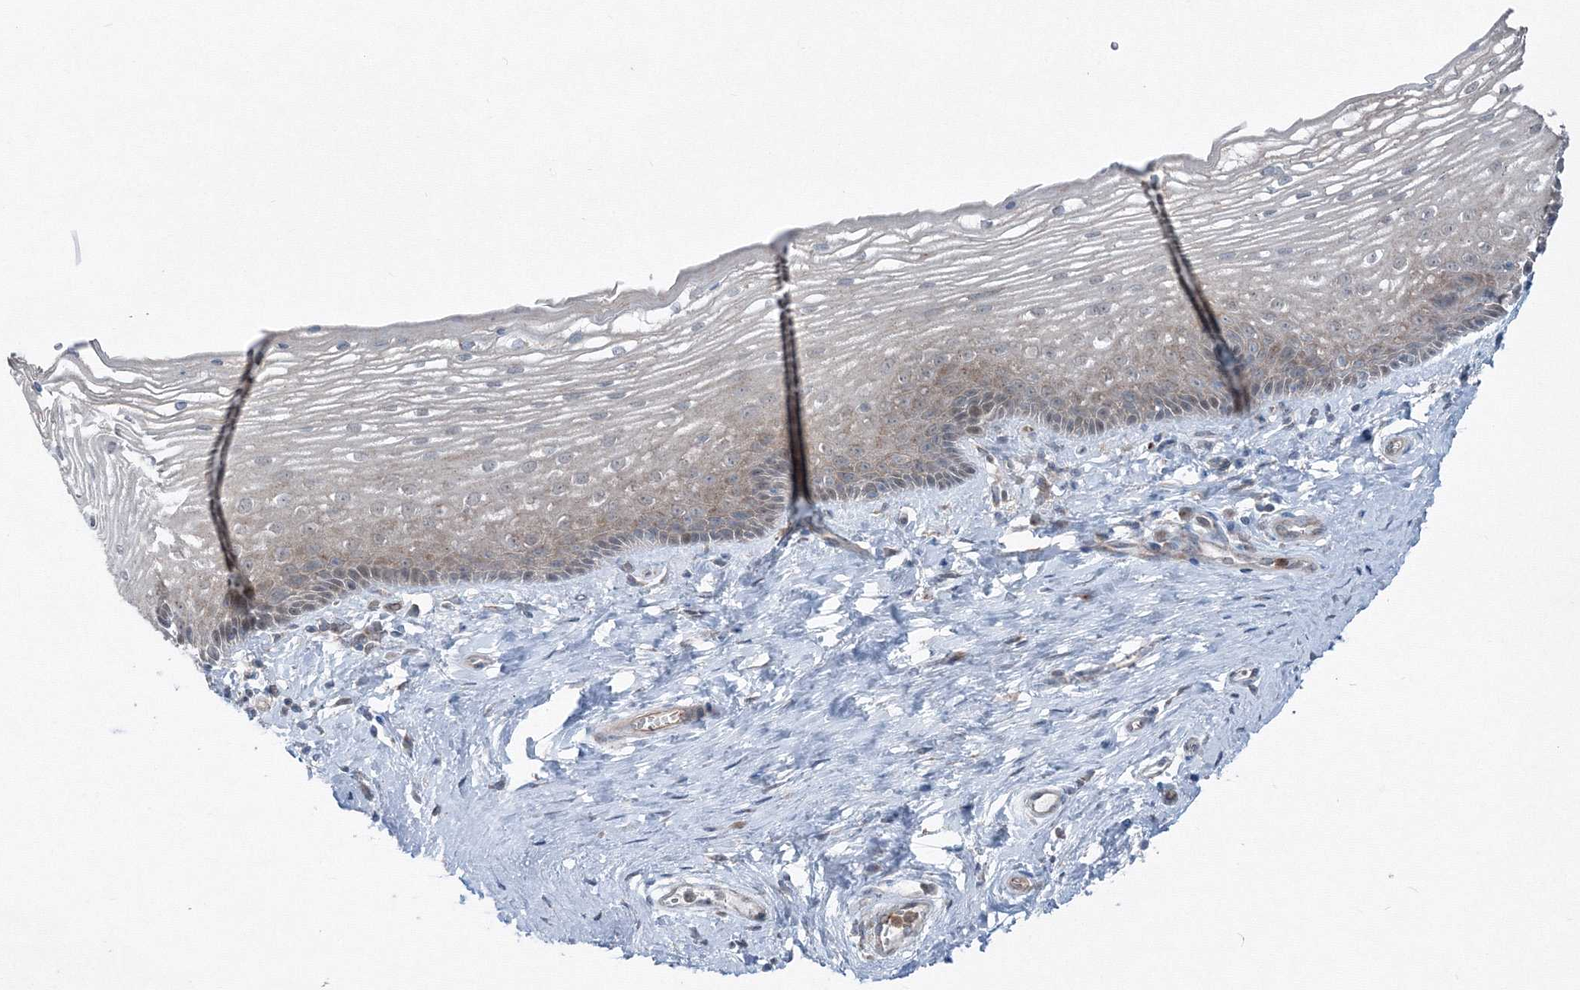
{"staining": {"intensity": "moderate", "quantity": "25%-75%", "location": "cytoplasmic/membranous"}, "tissue": "vagina", "cell_type": "Squamous epithelial cells", "image_type": "normal", "snomed": [{"axis": "morphology", "description": "Normal tissue, NOS"}, {"axis": "topography", "description": "Vagina"}], "caption": "A photomicrograph showing moderate cytoplasmic/membranous expression in approximately 25%-75% of squamous epithelial cells in normal vagina, as visualized by brown immunohistochemical staining.", "gene": "TPRKB", "patient": {"sex": "female", "age": 46}}